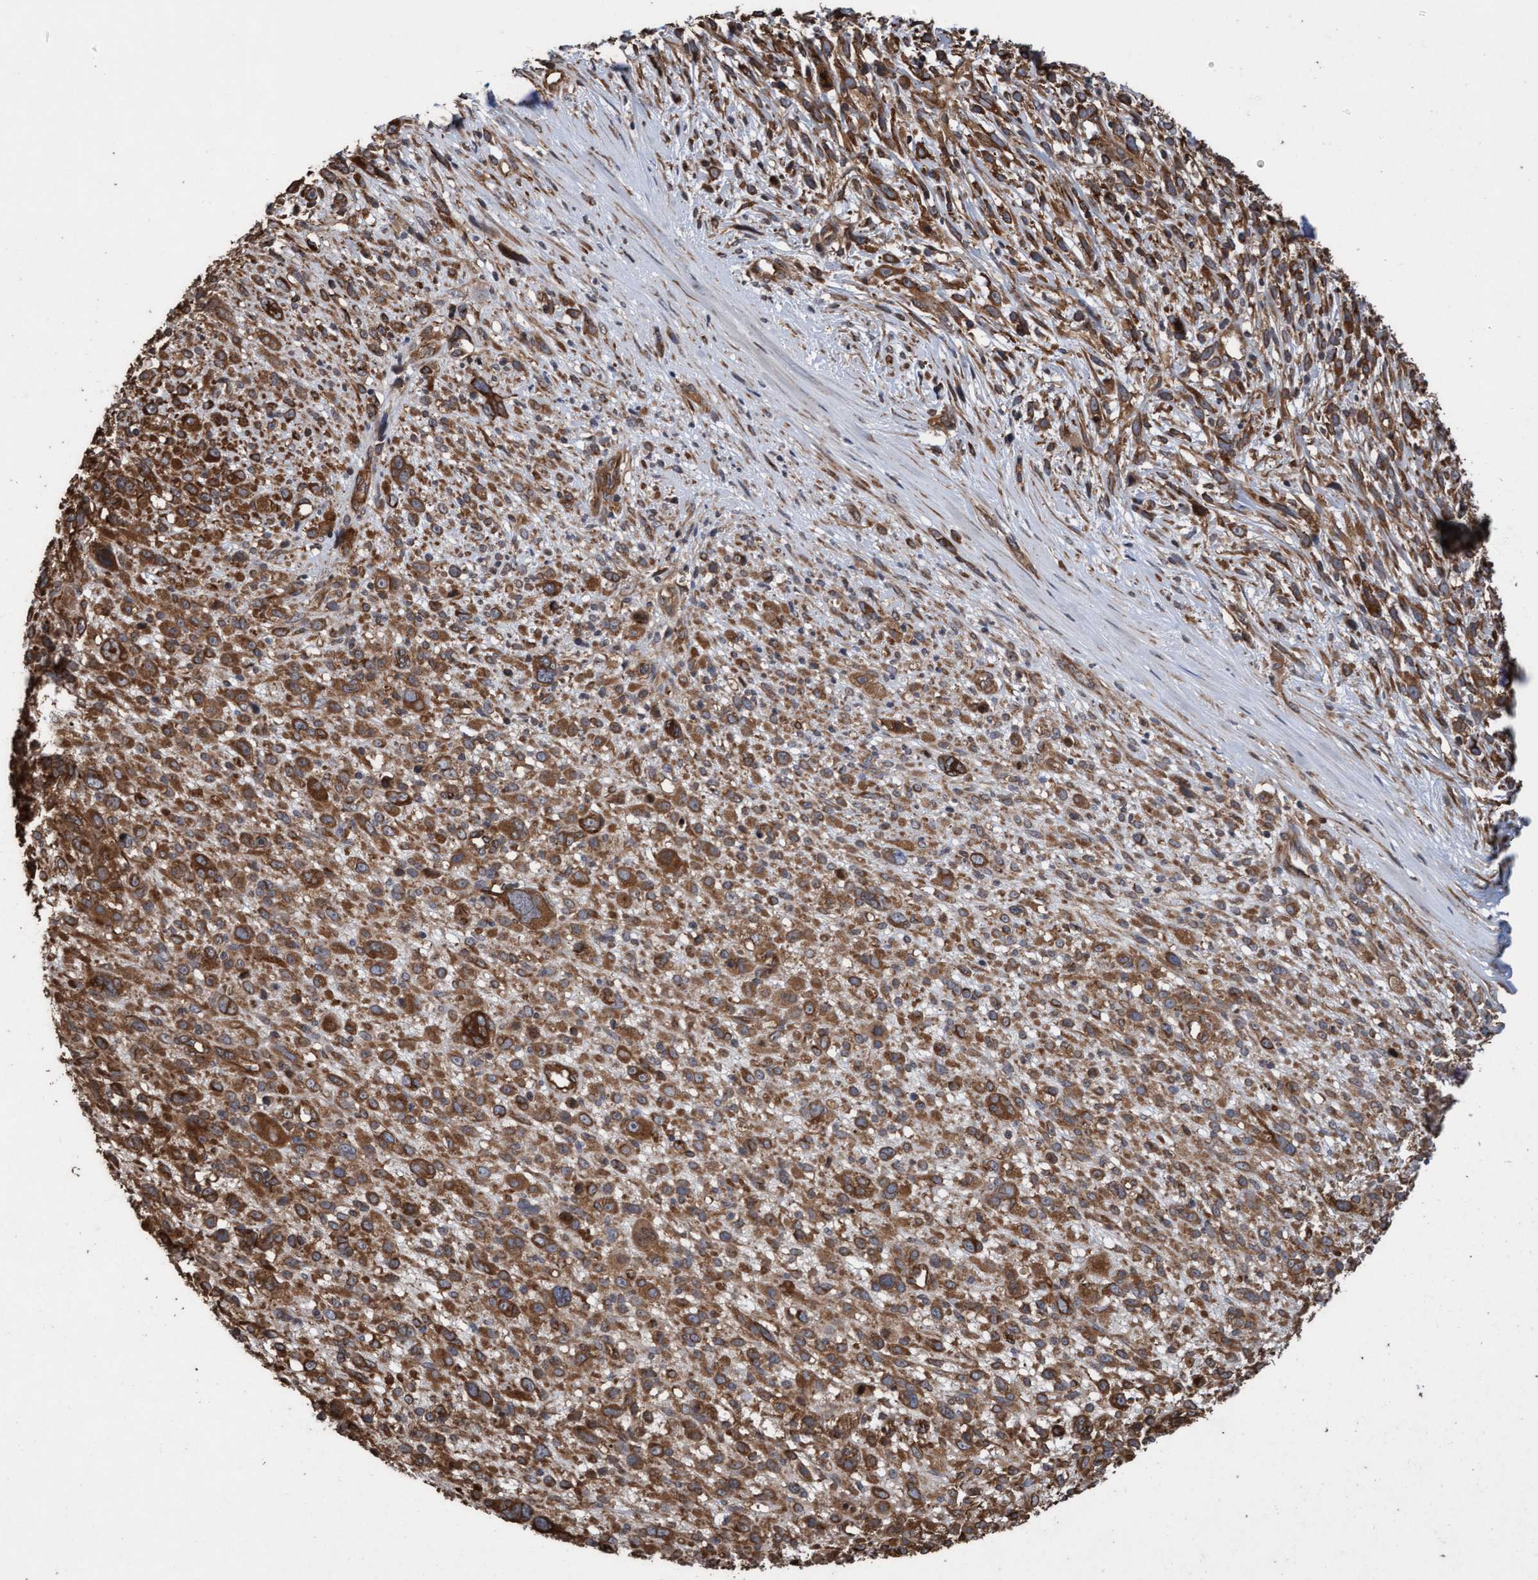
{"staining": {"intensity": "strong", "quantity": ">75%", "location": "cytoplasmic/membranous"}, "tissue": "melanoma", "cell_type": "Tumor cells", "image_type": "cancer", "snomed": [{"axis": "morphology", "description": "Malignant melanoma, NOS"}, {"axis": "topography", "description": "Skin"}], "caption": "Human melanoma stained with a protein marker shows strong staining in tumor cells.", "gene": "CDC42EP4", "patient": {"sex": "female", "age": 55}}